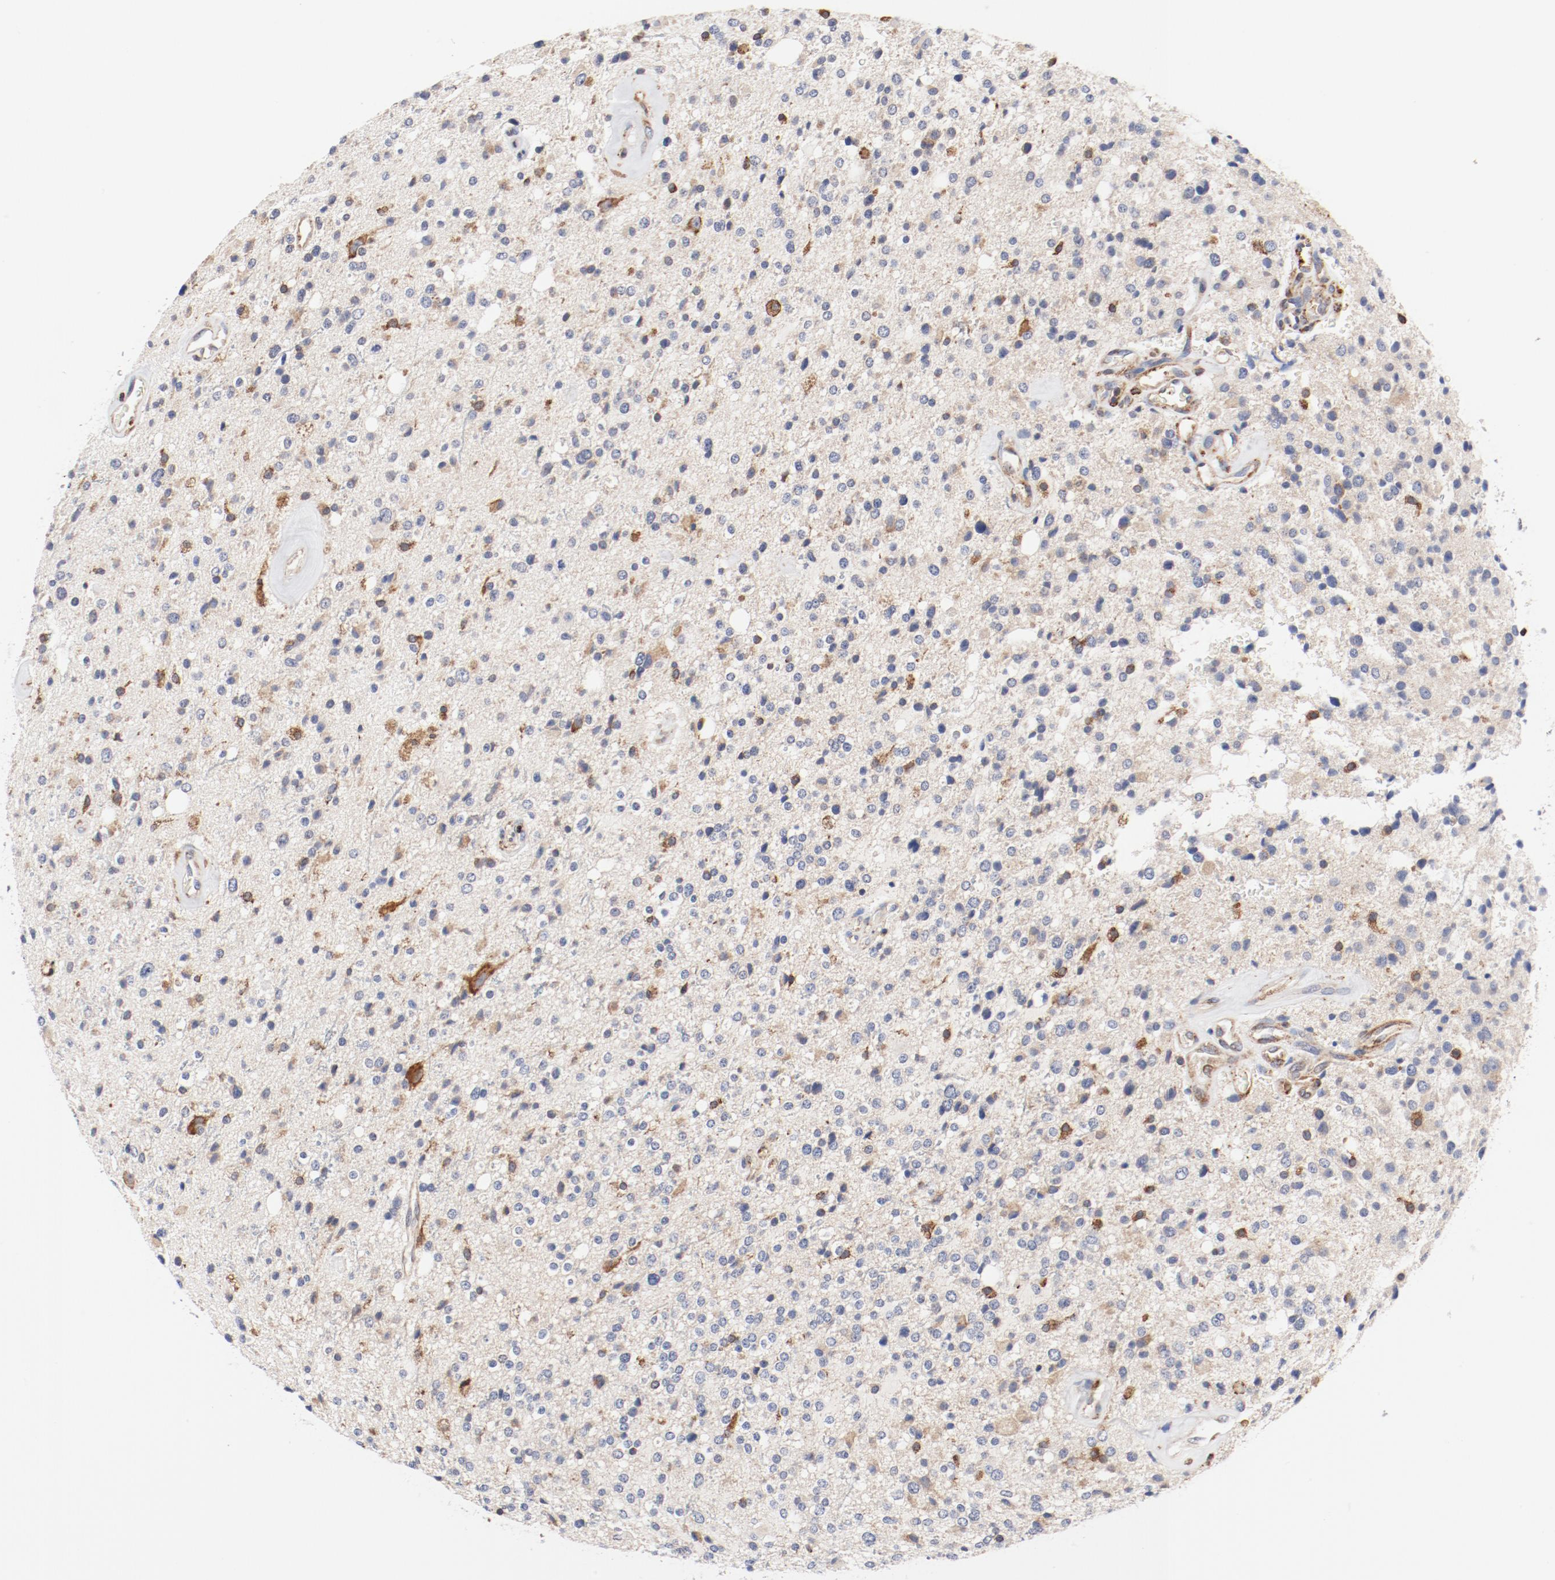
{"staining": {"intensity": "moderate", "quantity": "25%-75%", "location": "cytoplasmic/membranous"}, "tissue": "glioma", "cell_type": "Tumor cells", "image_type": "cancer", "snomed": [{"axis": "morphology", "description": "Glioma, malignant, High grade"}, {"axis": "topography", "description": "Brain"}], "caption": "Immunohistochemistry (IHC) staining of glioma, which shows medium levels of moderate cytoplasmic/membranous expression in approximately 25%-75% of tumor cells indicating moderate cytoplasmic/membranous protein expression. The staining was performed using DAB (brown) for protein detection and nuclei were counterstained in hematoxylin (blue).", "gene": "PDPK1", "patient": {"sex": "male", "age": 47}}